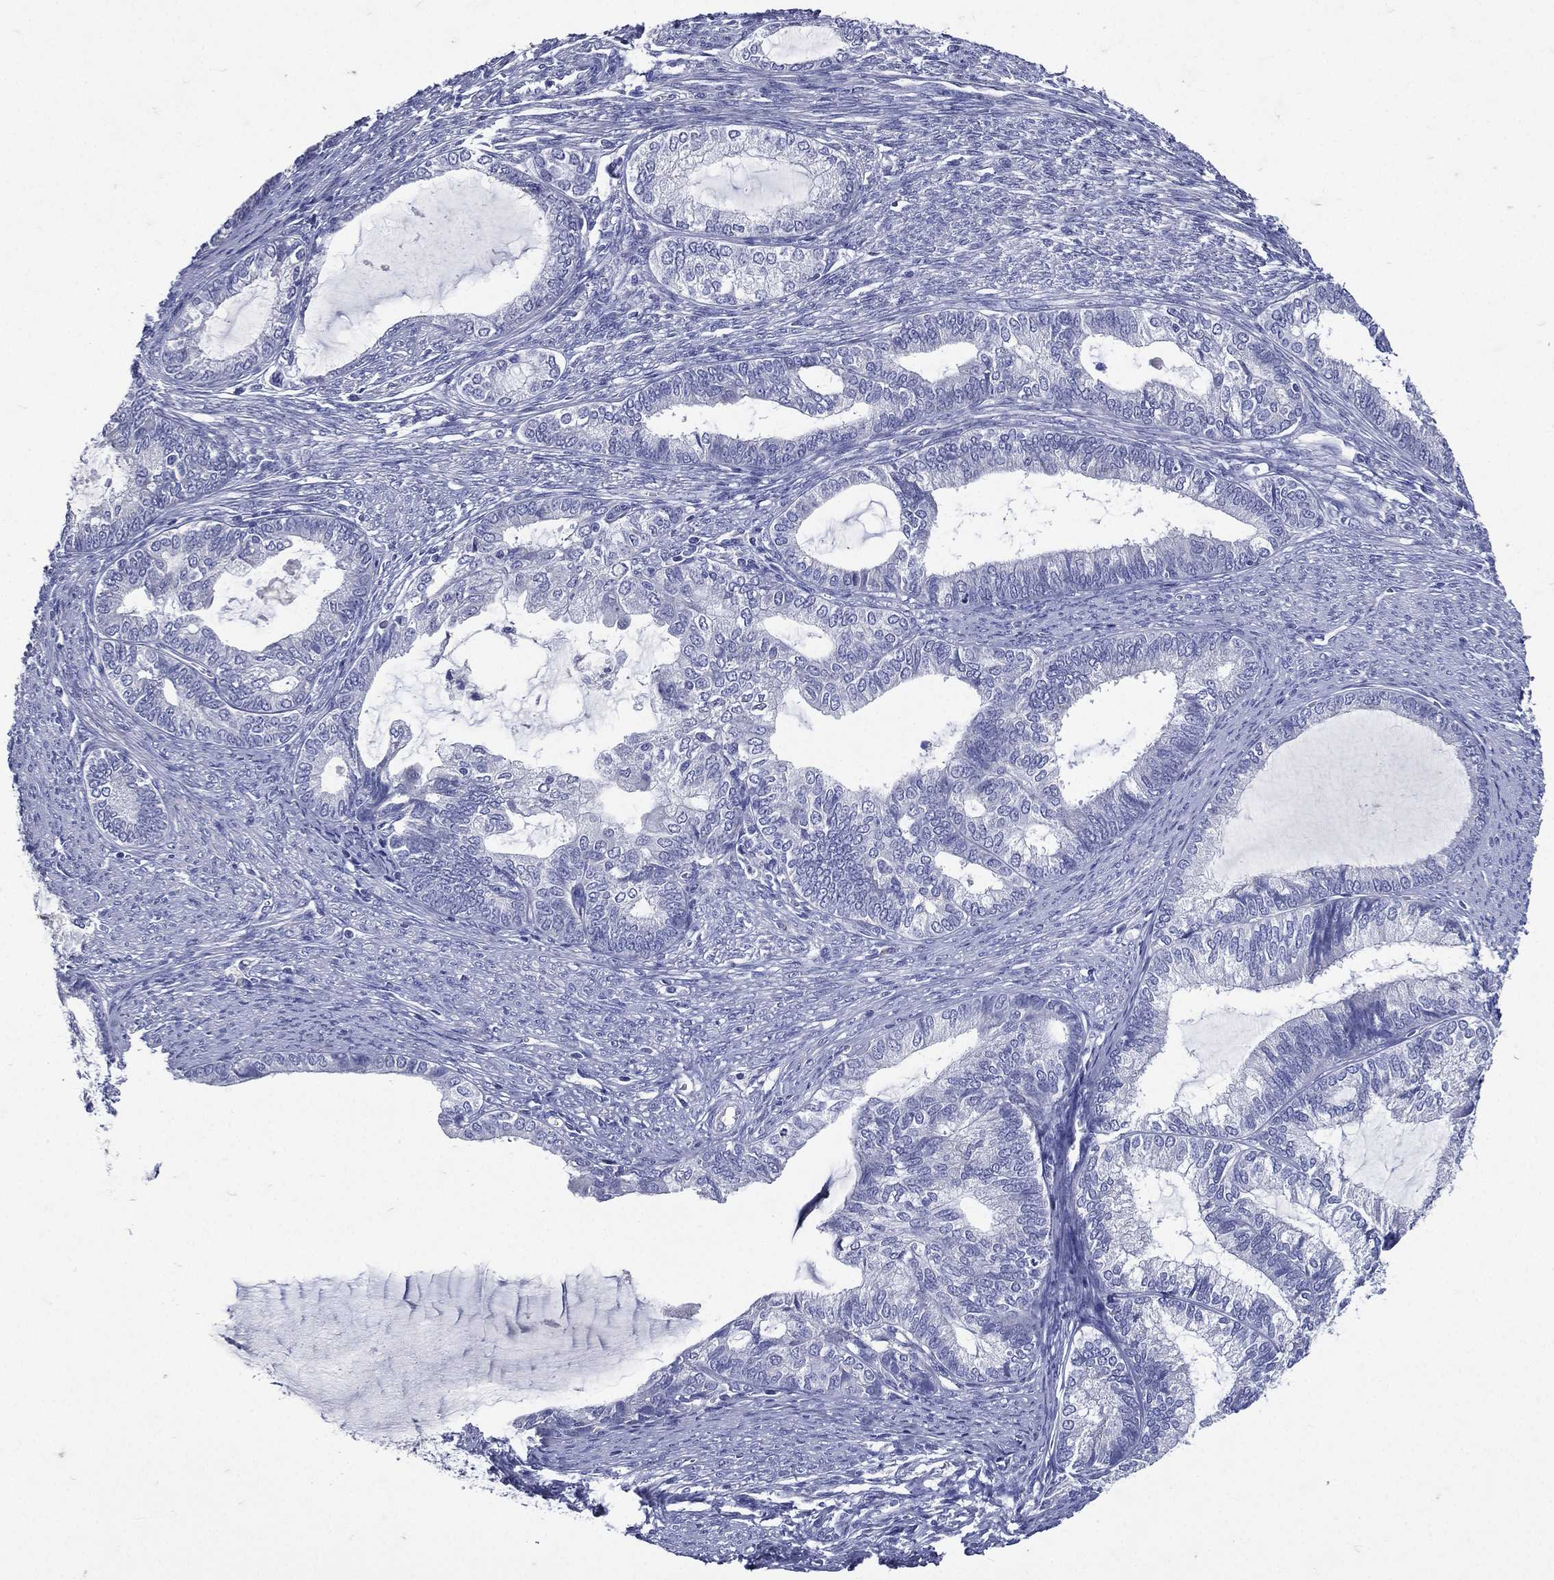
{"staining": {"intensity": "negative", "quantity": "none", "location": "none"}, "tissue": "endometrial cancer", "cell_type": "Tumor cells", "image_type": "cancer", "snomed": [{"axis": "morphology", "description": "Adenocarcinoma, NOS"}, {"axis": "topography", "description": "Endometrium"}], "caption": "IHC image of human adenocarcinoma (endometrial) stained for a protein (brown), which shows no expression in tumor cells.", "gene": "TGM1", "patient": {"sex": "female", "age": 86}}